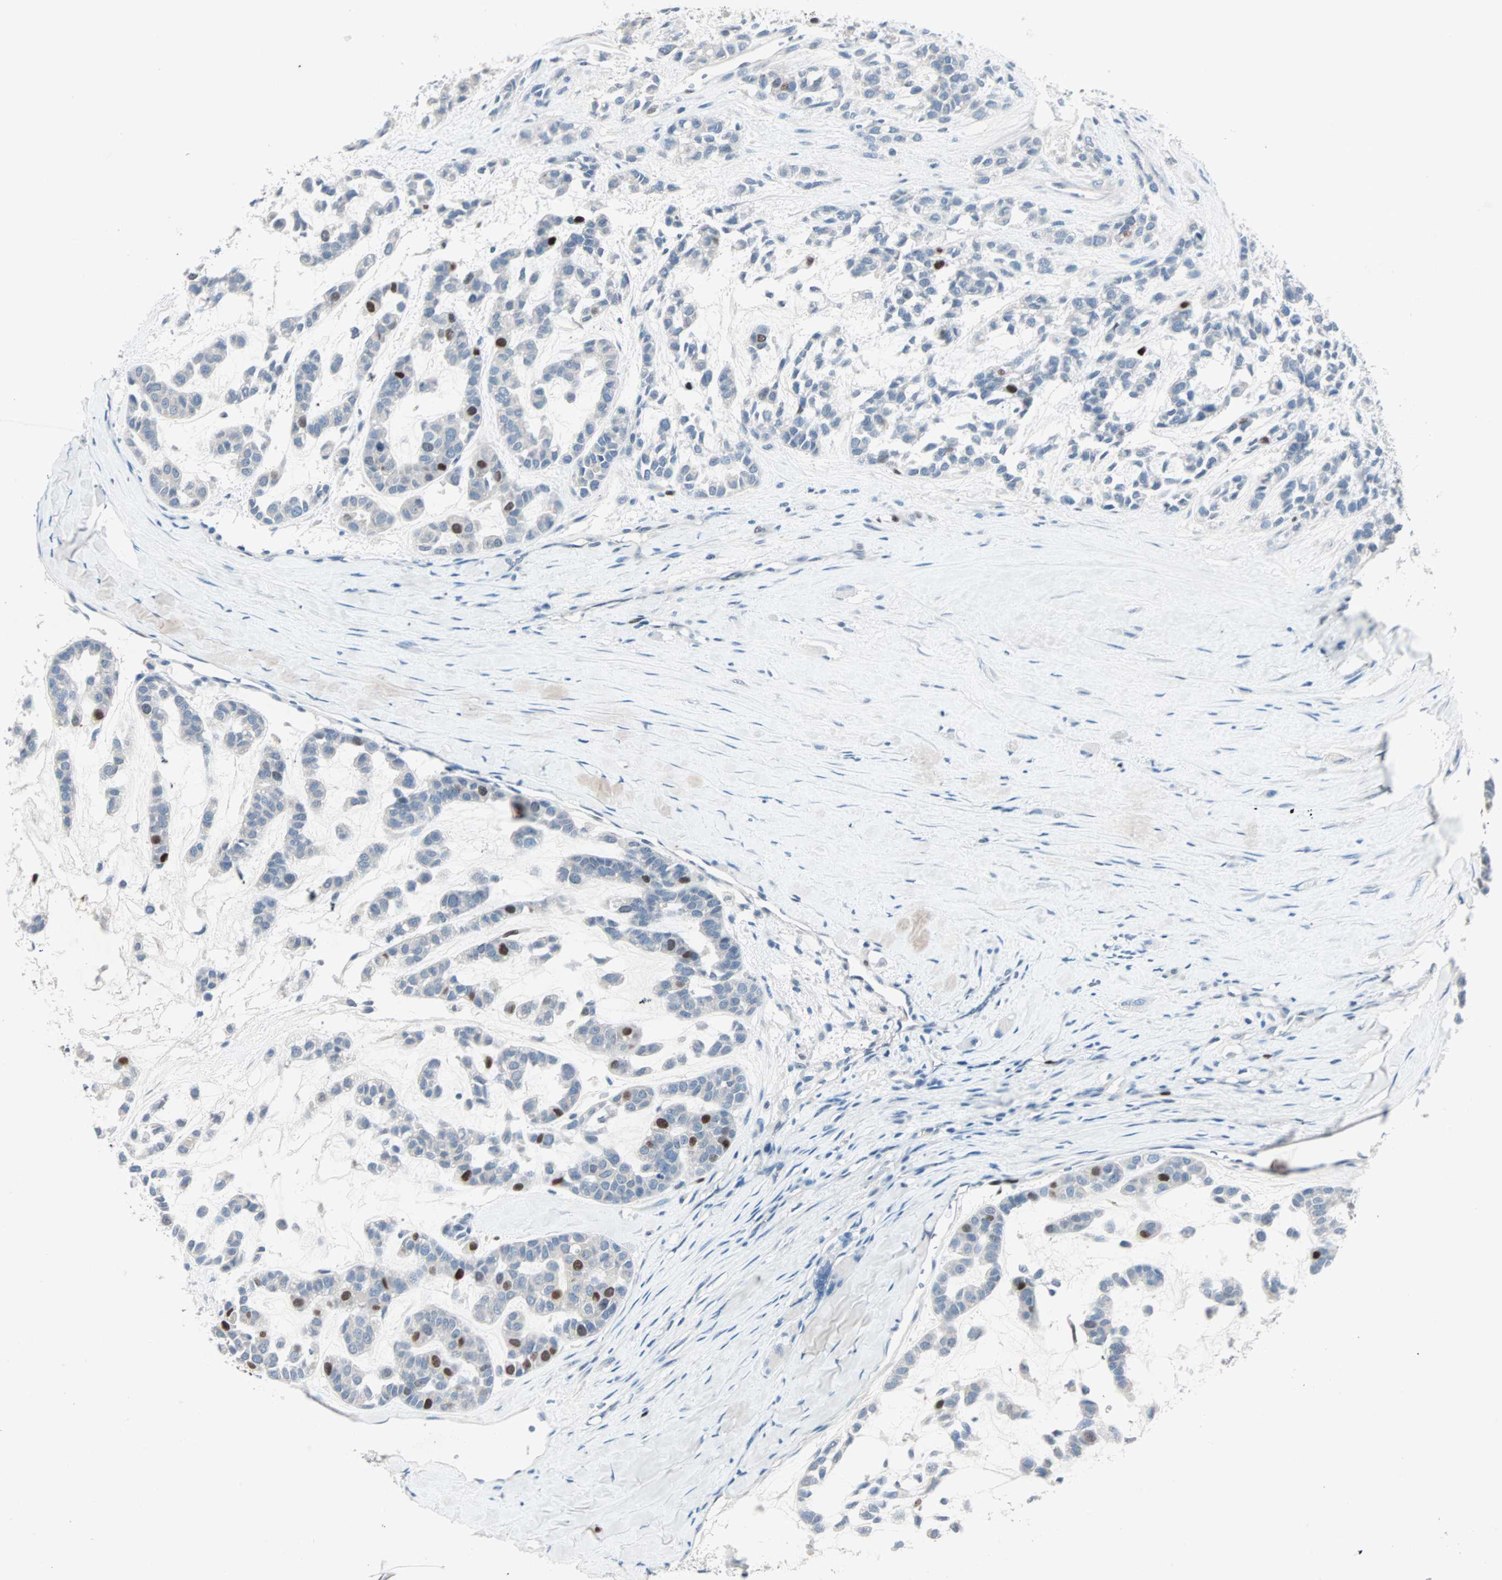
{"staining": {"intensity": "strong", "quantity": "<25%", "location": "nuclear"}, "tissue": "head and neck cancer", "cell_type": "Tumor cells", "image_type": "cancer", "snomed": [{"axis": "morphology", "description": "Adenocarcinoma, NOS"}, {"axis": "morphology", "description": "Adenoma, NOS"}, {"axis": "topography", "description": "Head-Neck"}], "caption": "A photomicrograph of head and neck adenocarcinoma stained for a protein demonstrates strong nuclear brown staining in tumor cells. The protein of interest is stained brown, and the nuclei are stained in blue (DAB (3,3'-diaminobenzidine) IHC with brightfield microscopy, high magnification).", "gene": "CCNE2", "patient": {"sex": "female", "age": 55}}